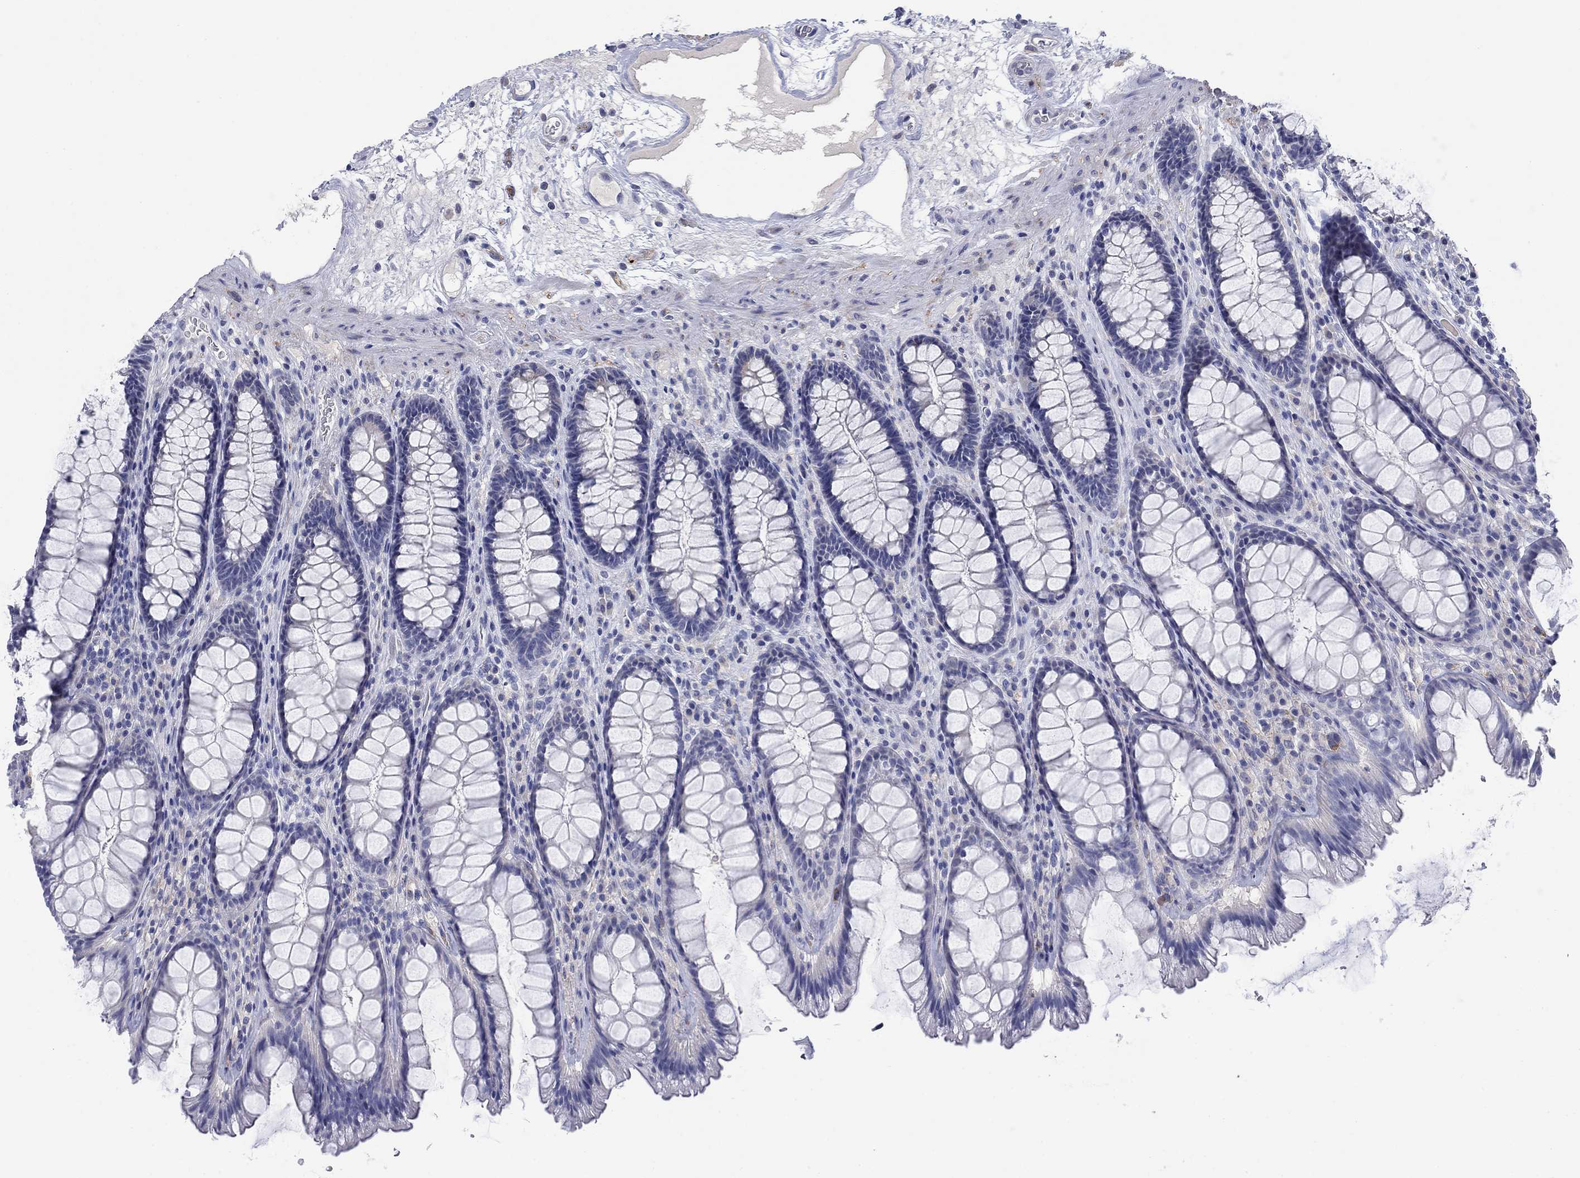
{"staining": {"intensity": "negative", "quantity": "none", "location": "none"}, "tissue": "rectum", "cell_type": "Glandular cells", "image_type": "normal", "snomed": [{"axis": "morphology", "description": "Normal tissue, NOS"}, {"axis": "topography", "description": "Rectum"}], "caption": "This is an immunohistochemistry (IHC) micrograph of normal rectum. There is no expression in glandular cells.", "gene": "PTPRZ1", "patient": {"sex": "male", "age": 72}}